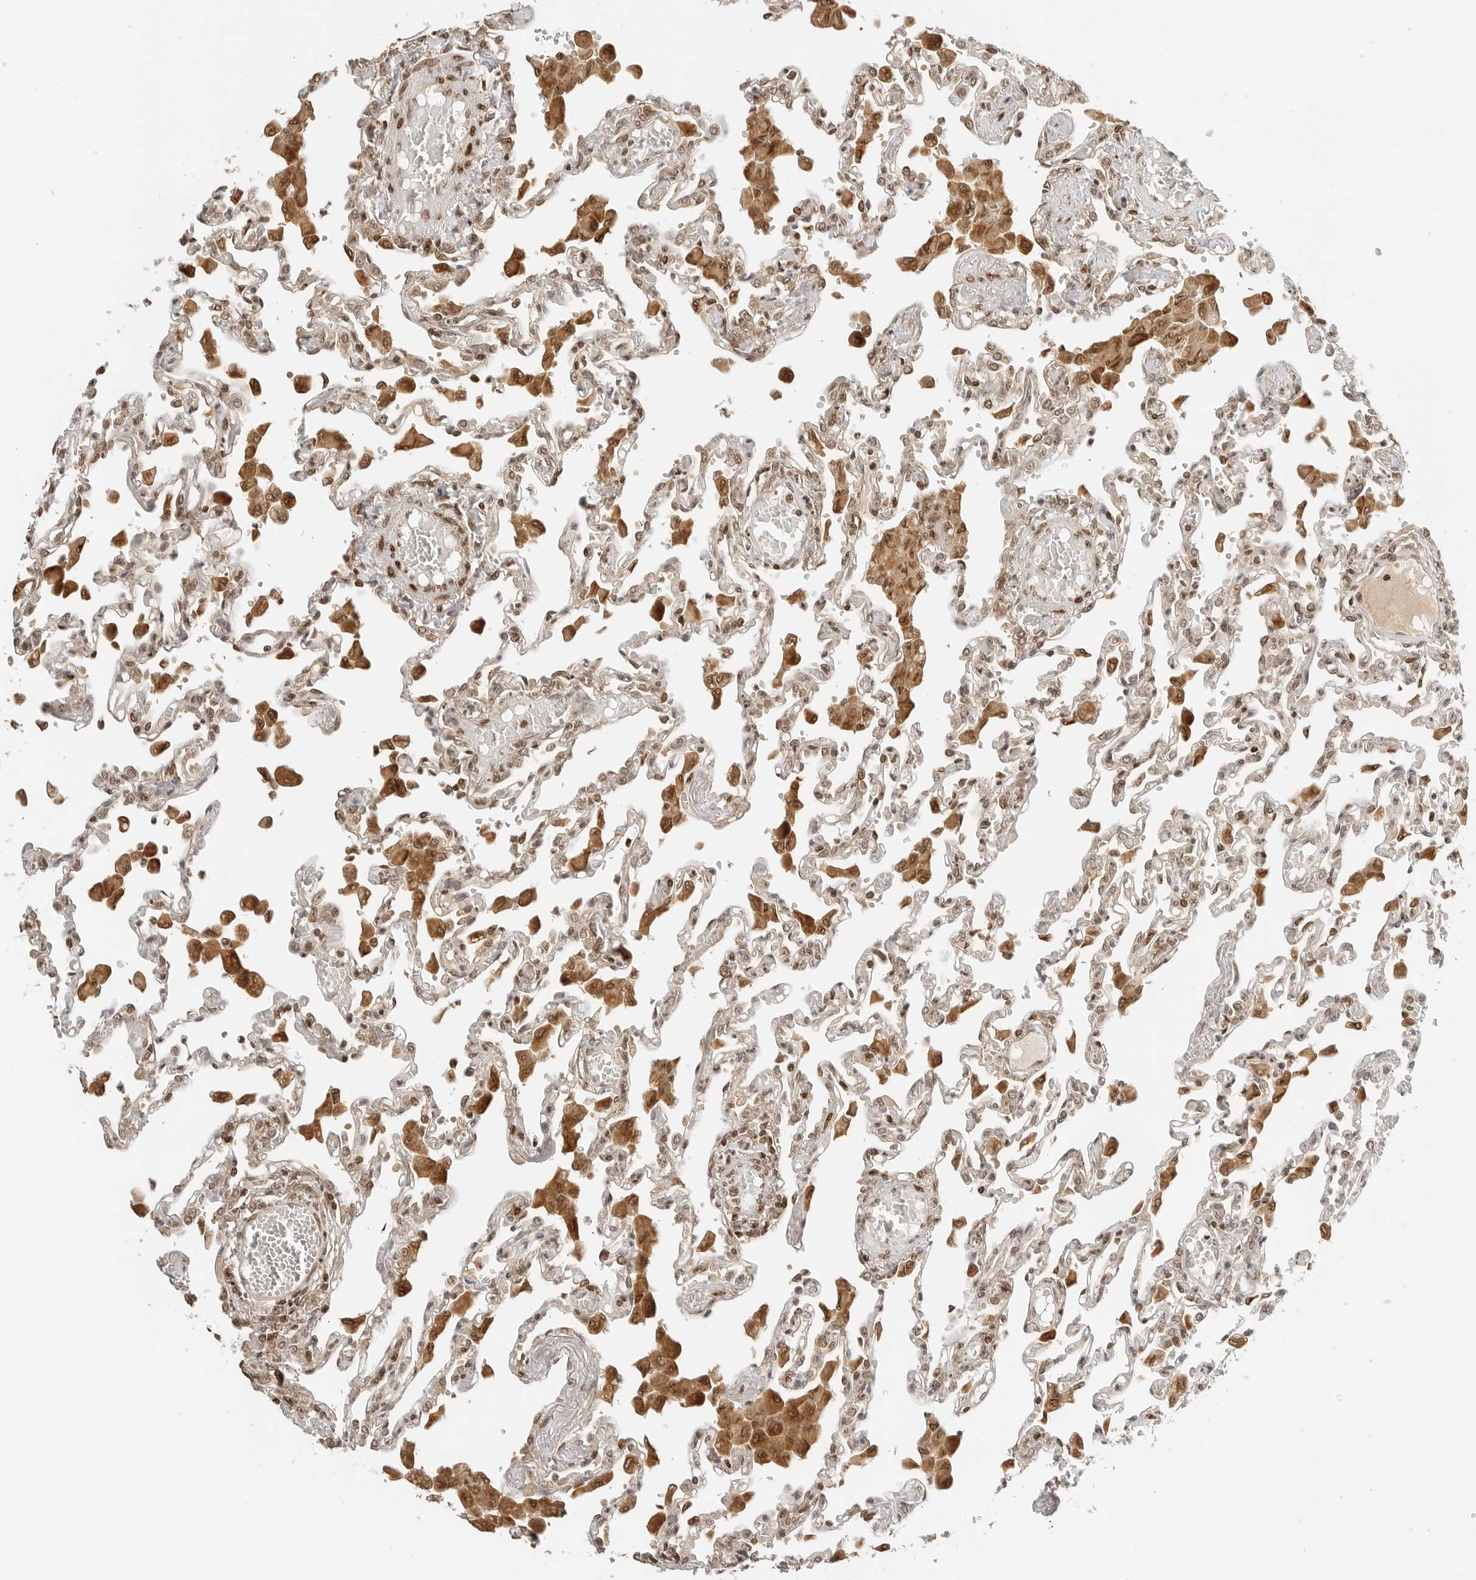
{"staining": {"intensity": "moderate", "quantity": "25%-75%", "location": "cytoplasmic/membranous,nuclear"}, "tissue": "lung", "cell_type": "Alveolar cells", "image_type": "normal", "snomed": [{"axis": "morphology", "description": "Normal tissue, NOS"}, {"axis": "topography", "description": "Bronchus"}, {"axis": "topography", "description": "Lung"}], "caption": "Human lung stained for a protein (brown) exhibits moderate cytoplasmic/membranous,nuclear positive expression in approximately 25%-75% of alveolar cells.", "gene": "POLH", "patient": {"sex": "female", "age": 49}}